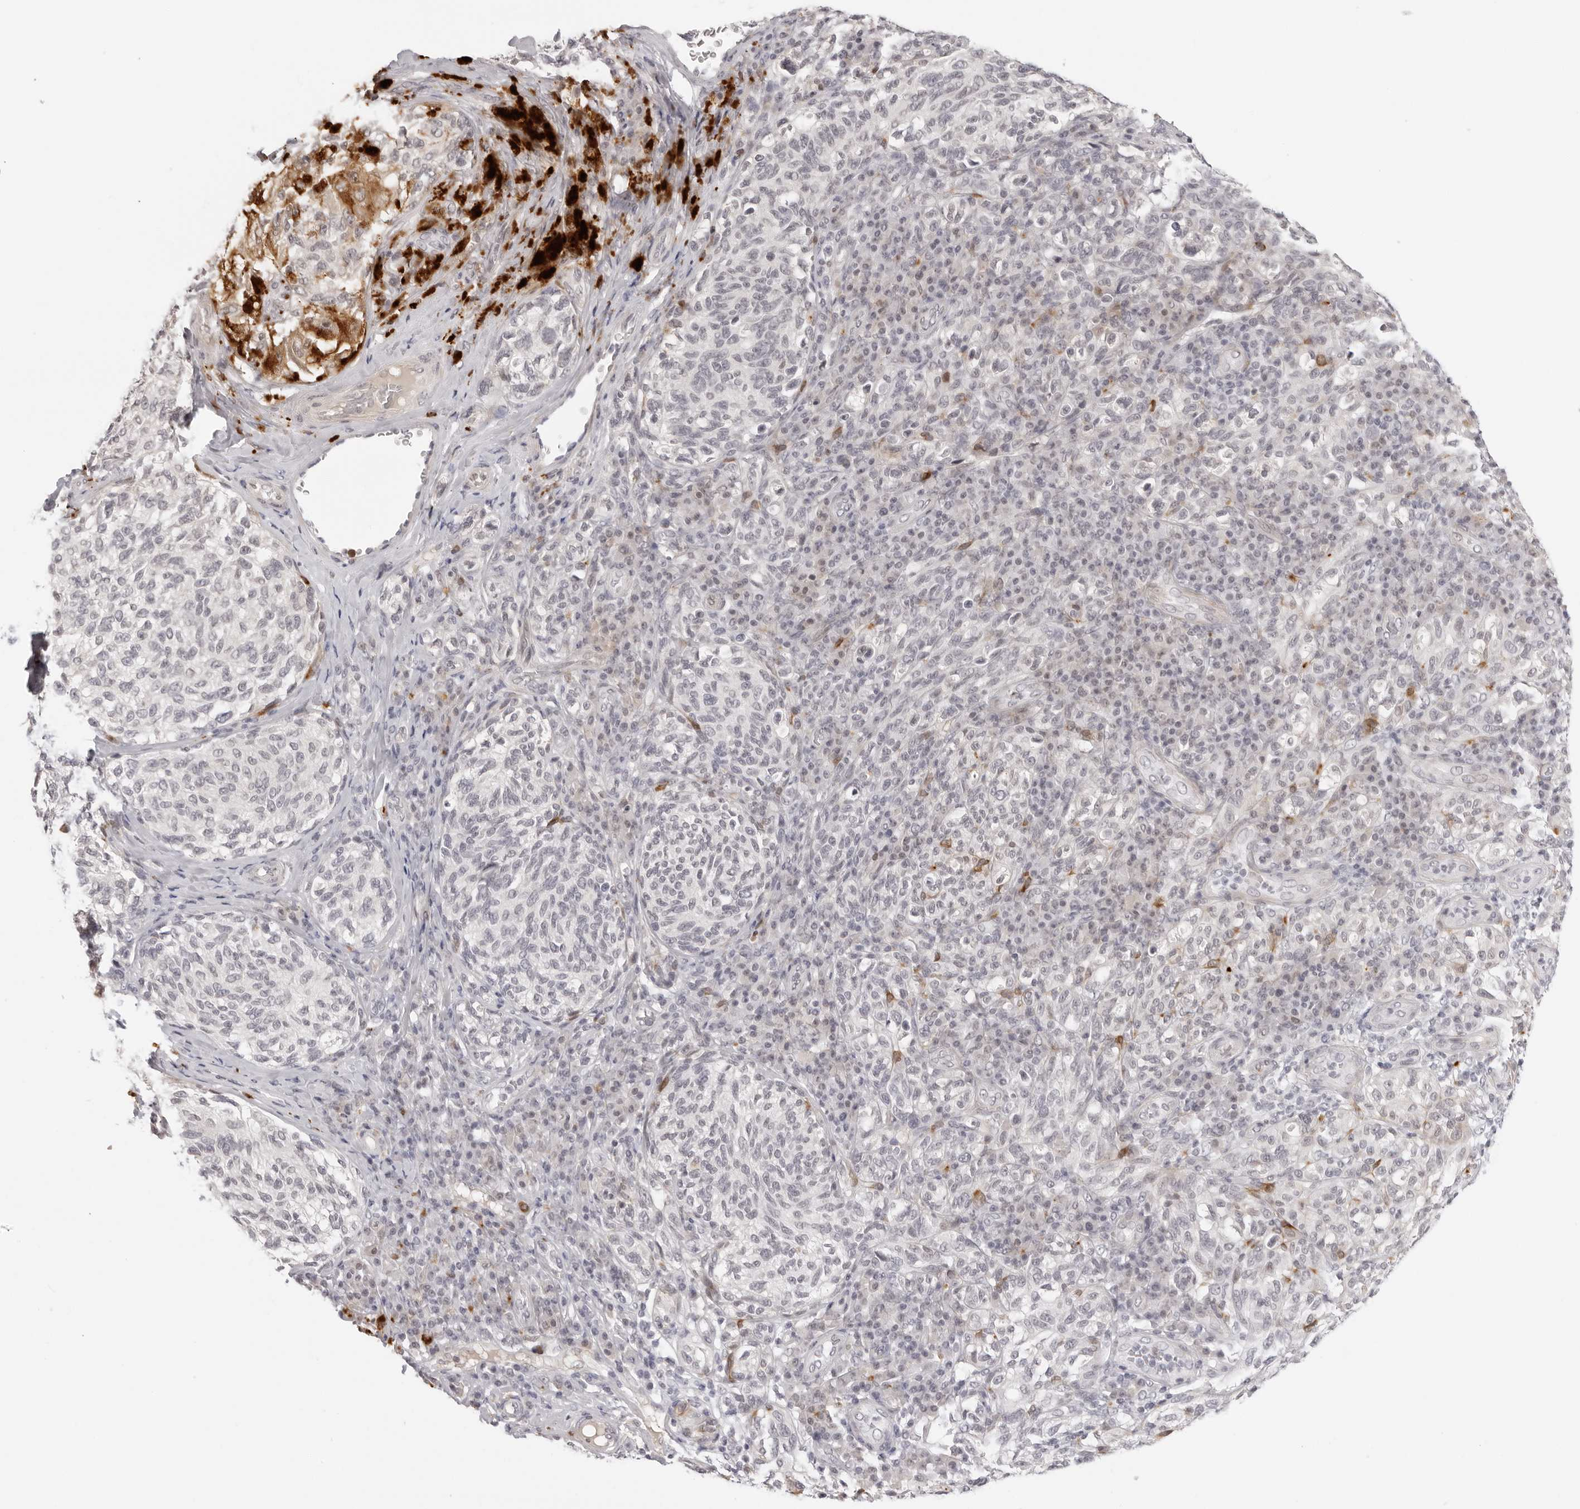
{"staining": {"intensity": "negative", "quantity": "none", "location": "none"}, "tissue": "melanoma", "cell_type": "Tumor cells", "image_type": "cancer", "snomed": [{"axis": "morphology", "description": "Malignant melanoma, NOS"}, {"axis": "topography", "description": "Skin"}], "caption": "Tumor cells show no significant staining in melanoma.", "gene": "STRADB", "patient": {"sex": "female", "age": 73}}